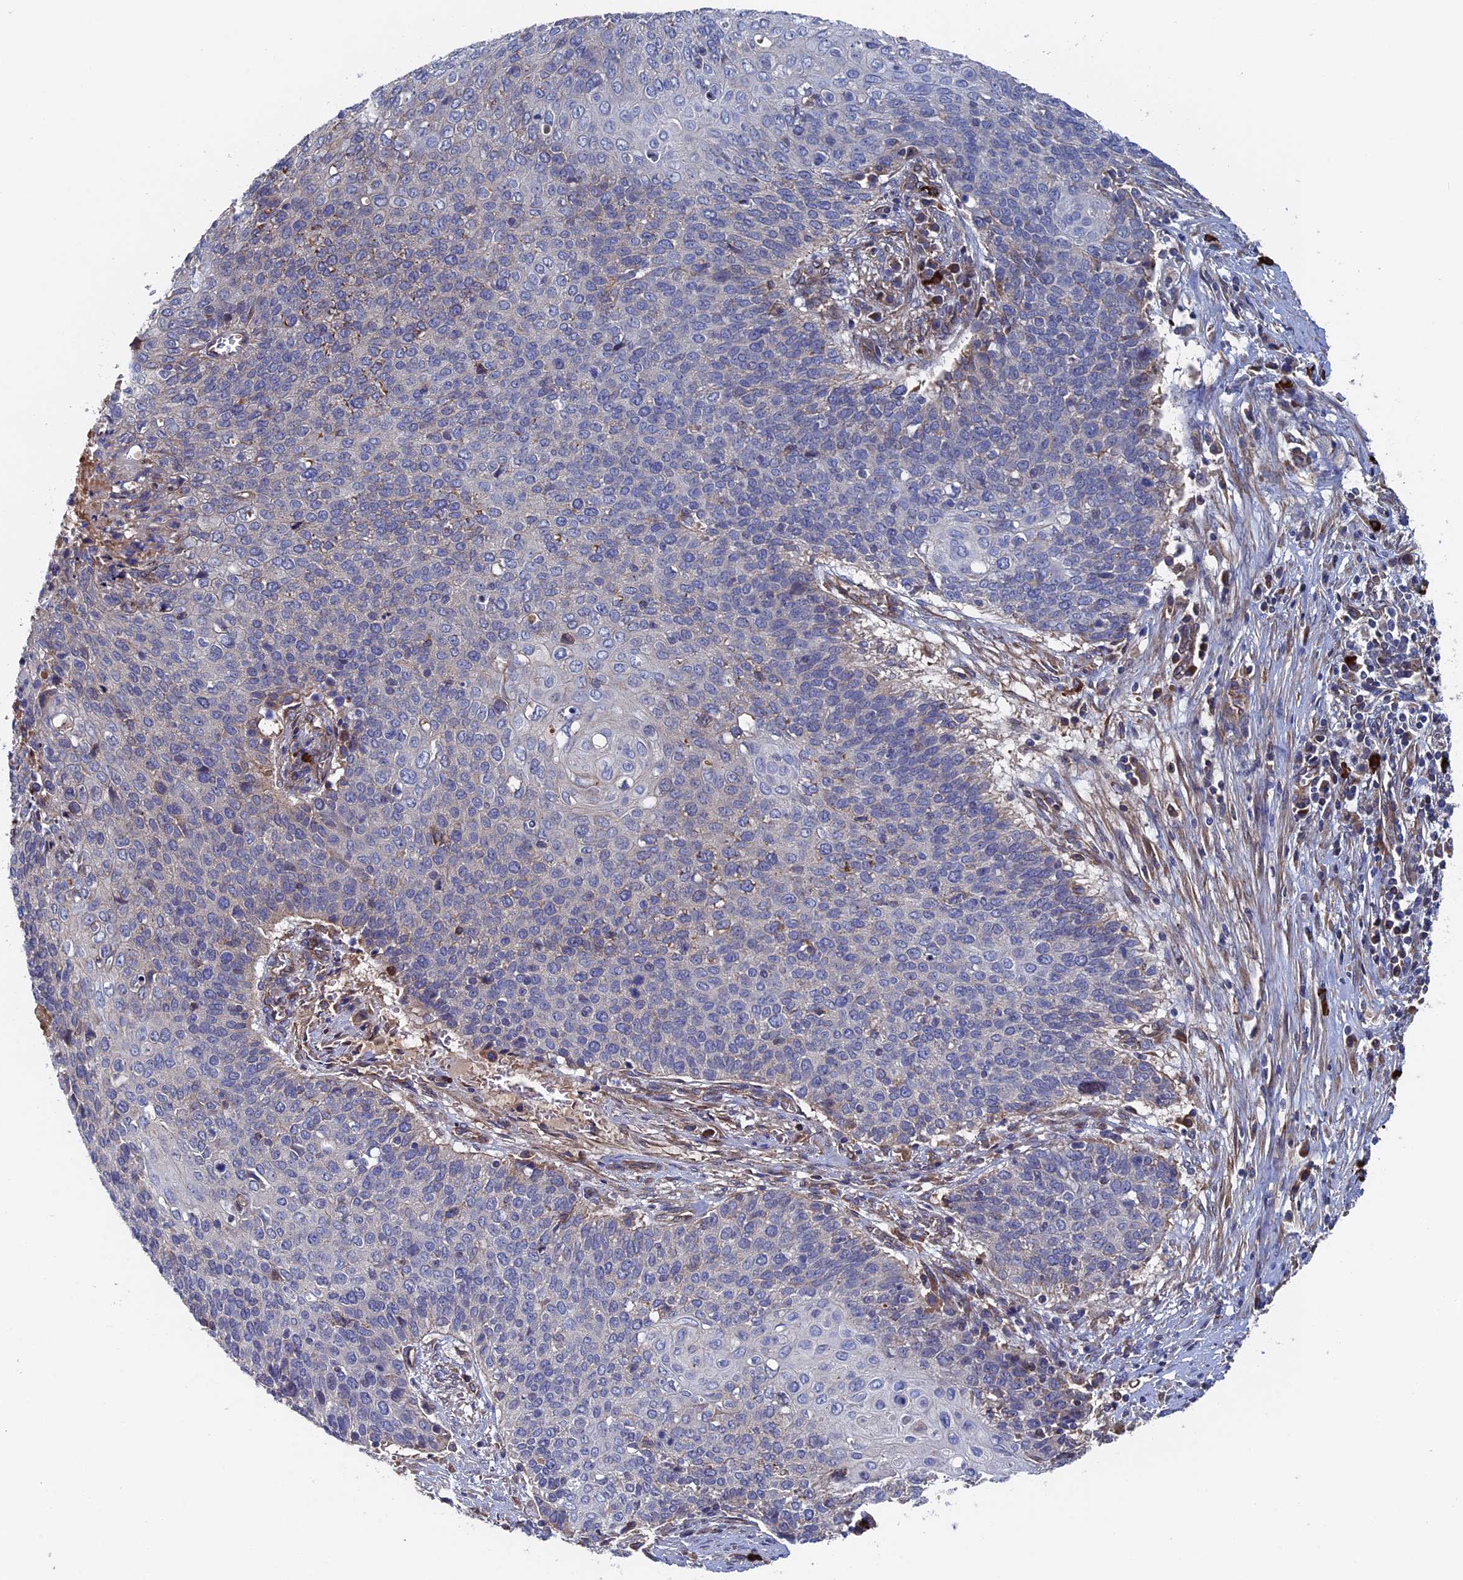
{"staining": {"intensity": "negative", "quantity": "none", "location": "none"}, "tissue": "cervical cancer", "cell_type": "Tumor cells", "image_type": "cancer", "snomed": [{"axis": "morphology", "description": "Squamous cell carcinoma, NOS"}, {"axis": "topography", "description": "Cervix"}], "caption": "Immunohistochemical staining of cervical cancer (squamous cell carcinoma) exhibits no significant staining in tumor cells.", "gene": "RPUSD1", "patient": {"sex": "female", "age": 39}}